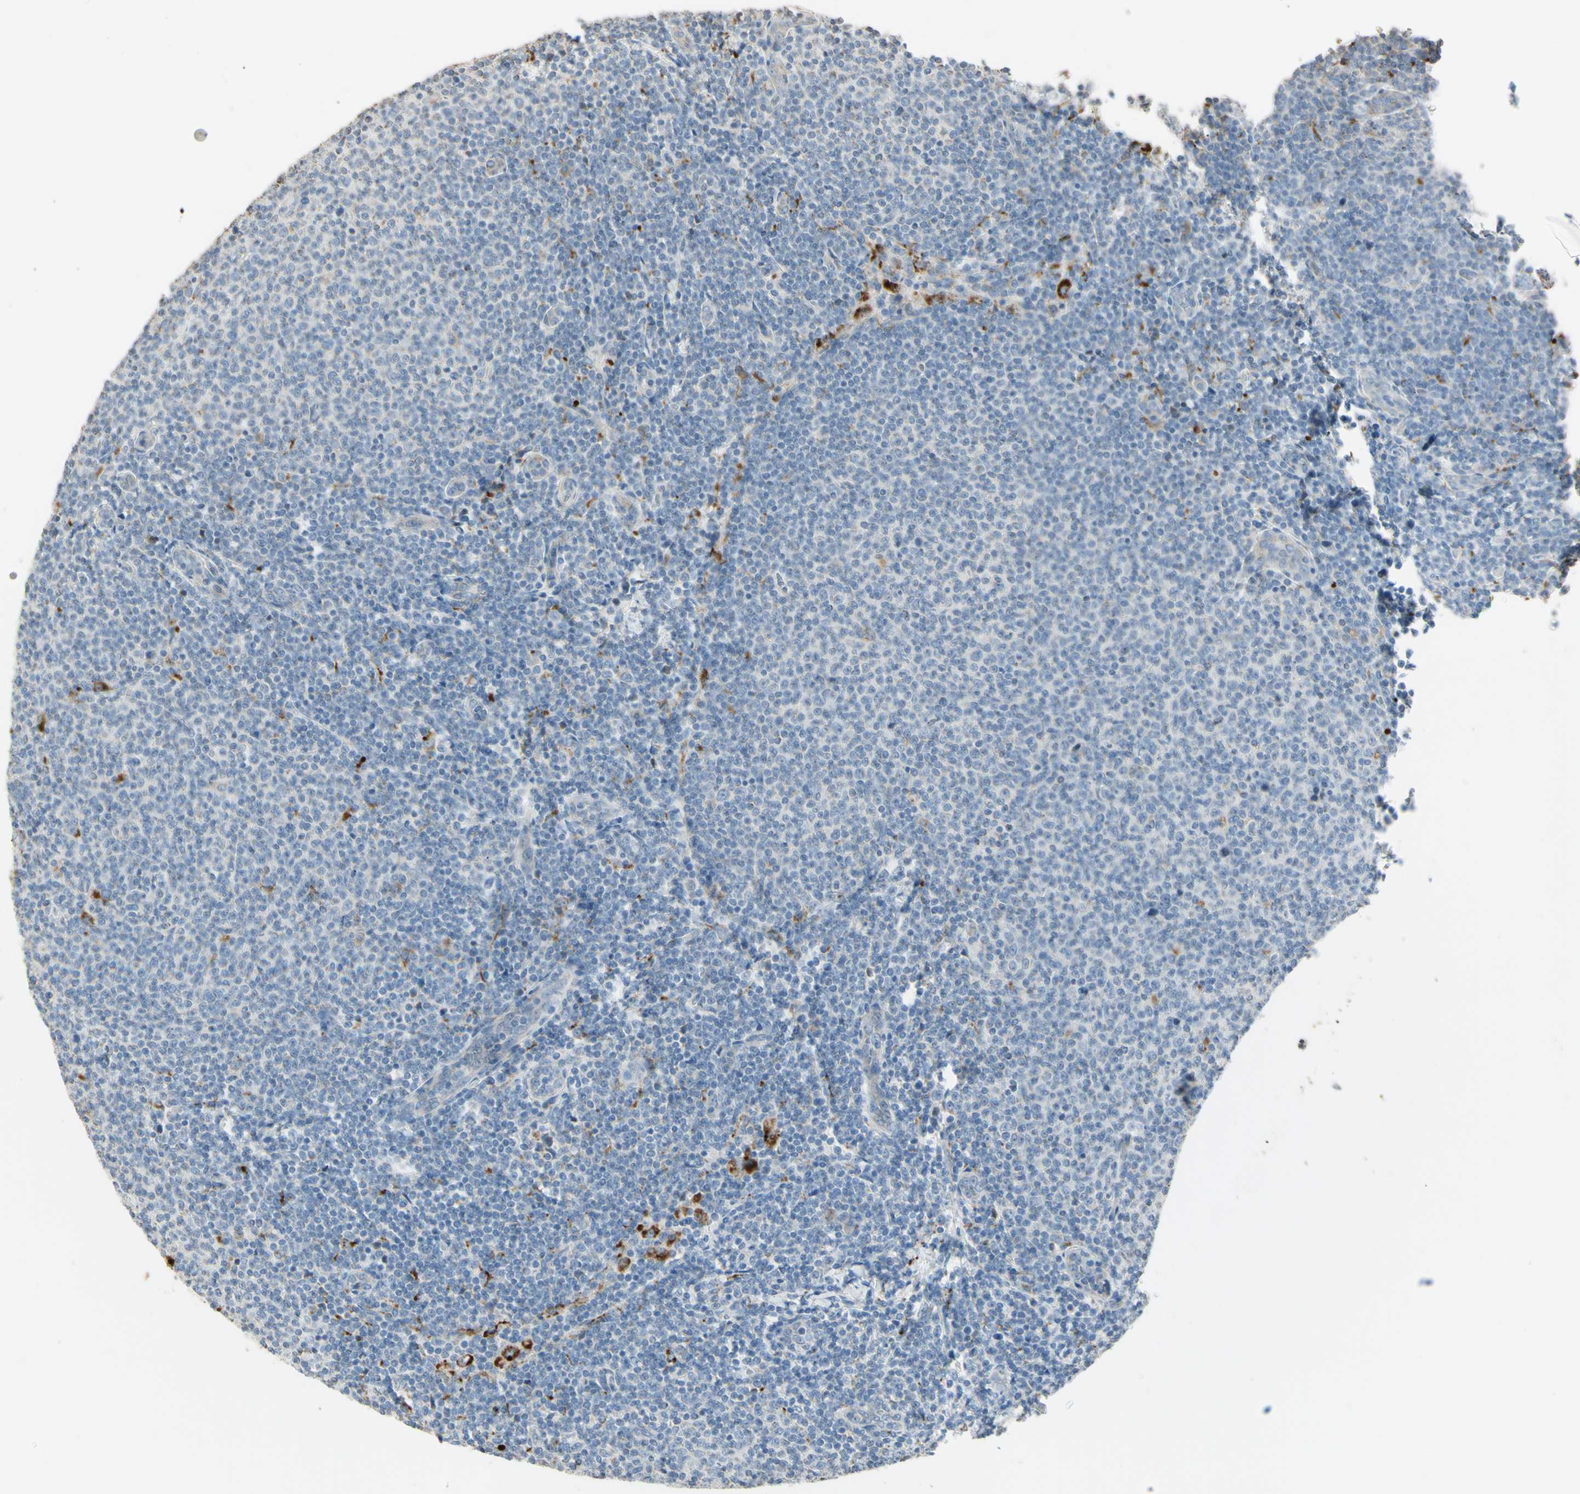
{"staining": {"intensity": "negative", "quantity": "none", "location": "none"}, "tissue": "lymphoma", "cell_type": "Tumor cells", "image_type": "cancer", "snomed": [{"axis": "morphology", "description": "Malignant lymphoma, non-Hodgkin's type, Low grade"}, {"axis": "topography", "description": "Lymph node"}], "caption": "Immunohistochemistry histopathology image of neoplastic tissue: lymphoma stained with DAB reveals no significant protein staining in tumor cells.", "gene": "ANGPTL1", "patient": {"sex": "male", "age": 66}}